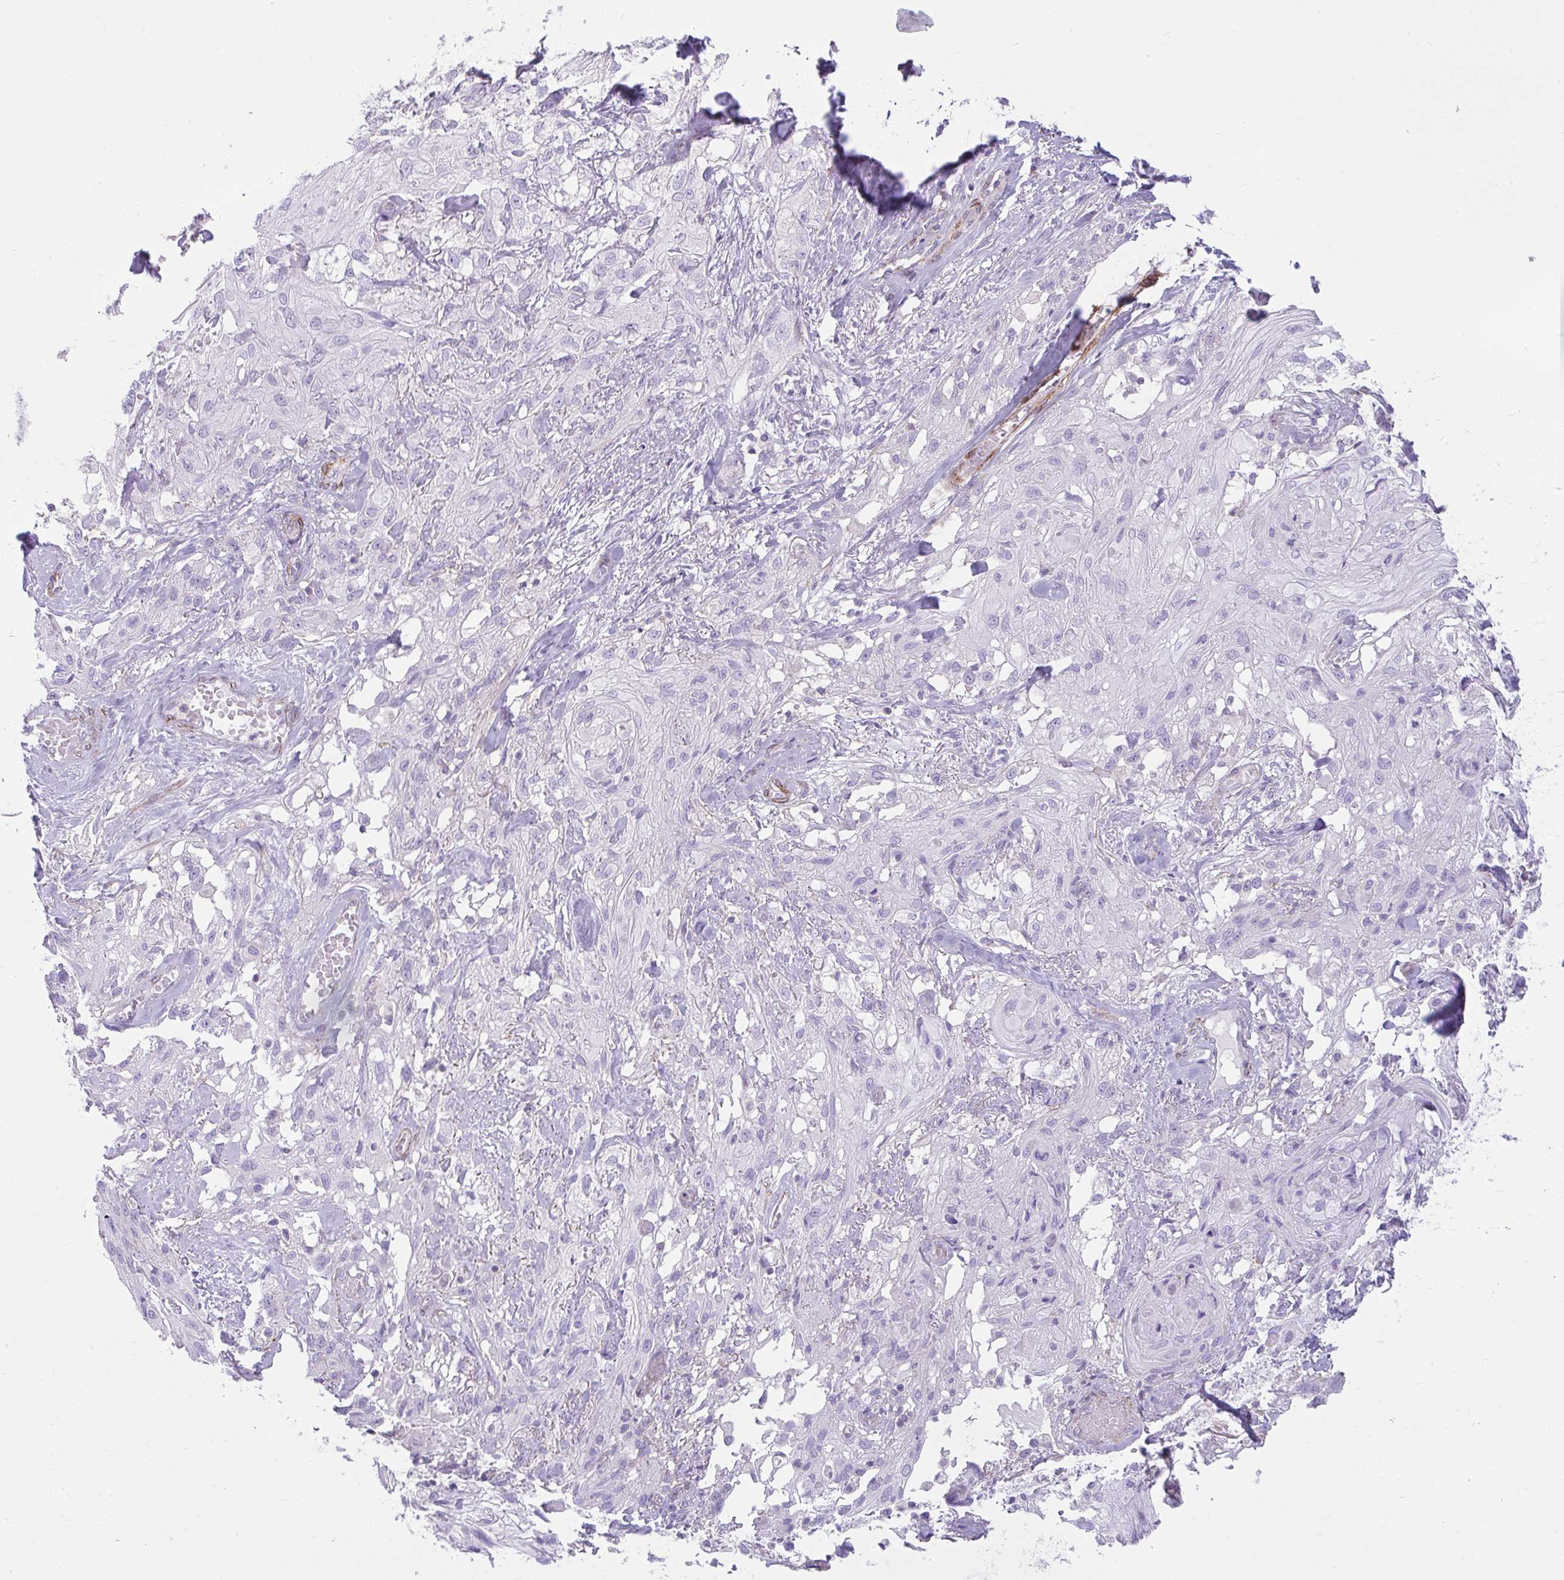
{"staining": {"intensity": "negative", "quantity": "none", "location": "none"}, "tissue": "skin cancer", "cell_type": "Tumor cells", "image_type": "cancer", "snomed": [{"axis": "morphology", "description": "Squamous cell carcinoma, NOS"}, {"axis": "topography", "description": "Skin"}, {"axis": "topography", "description": "Vulva"}], "caption": "Immunohistochemical staining of squamous cell carcinoma (skin) demonstrates no significant staining in tumor cells.", "gene": "CDRT15", "patient": {"sex": "female", "age": 86}}